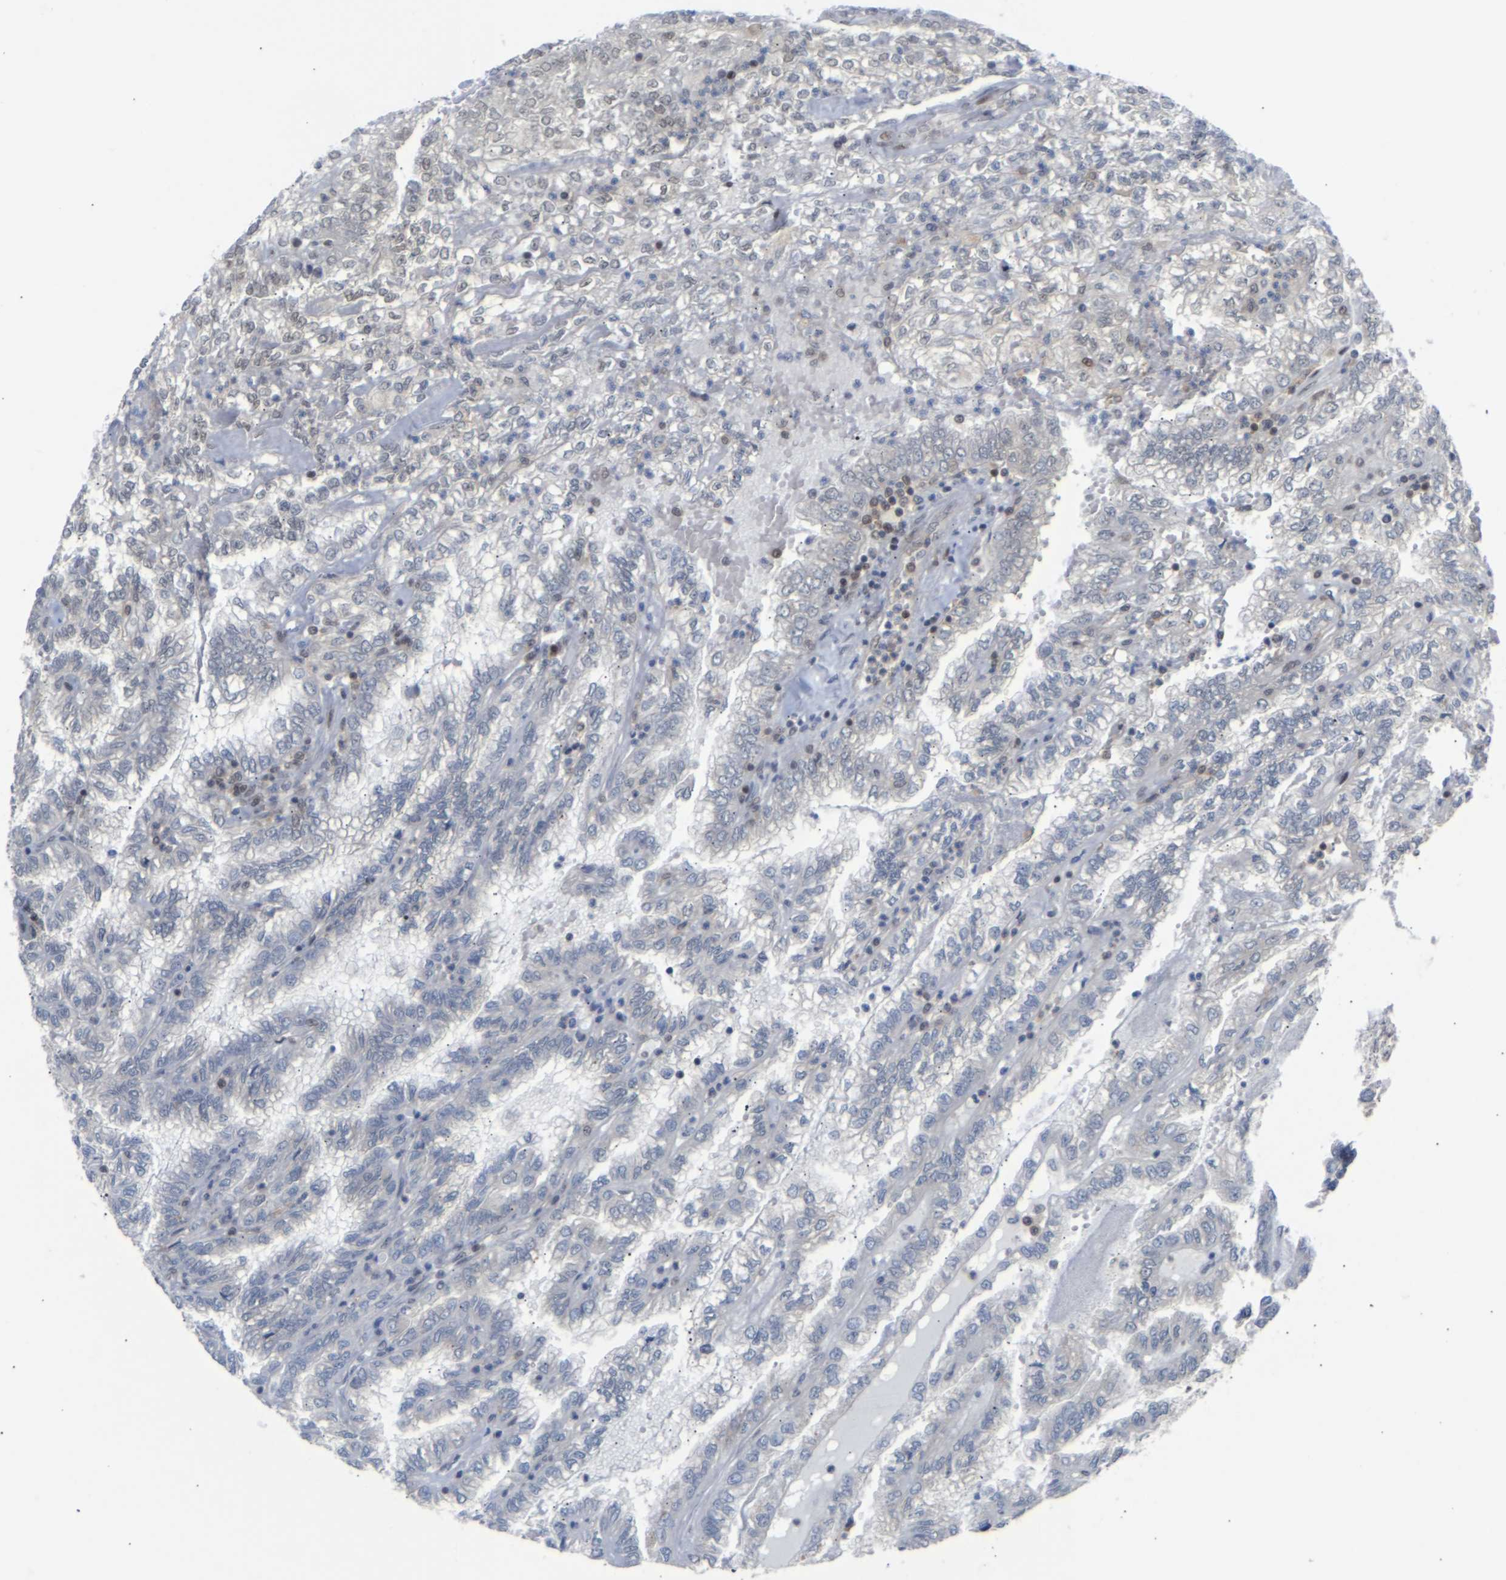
{"staining": {"intensity": "weak", "quantity": "<25%", "location": "nuclear"}, "tissue": "renal cancer", "cell_type": "Tumor cells", "image_type": "cancer", "snomed": [{"axis": "morphology", "description": "Inflammation, NOS"}, {"axis": "morphology", "description": "Adenocarcinoma, NOS"}, {"axis": "topography", "description": "Kidney"}], "caption": "Immunohistochemistry image of human adenocarcinoma (renal) stained for a protein (brown), which exhibits no positivity in tumor cells. The staining was performed using DAB (3,3'-diaminobenzidine) to visualize the protein expression in brown, while the nuclei were stained in blue with hematoxylin (Magnification: 20x).", "gene": "SSBP2", "patient": {"sex": "male", "age": 68}}